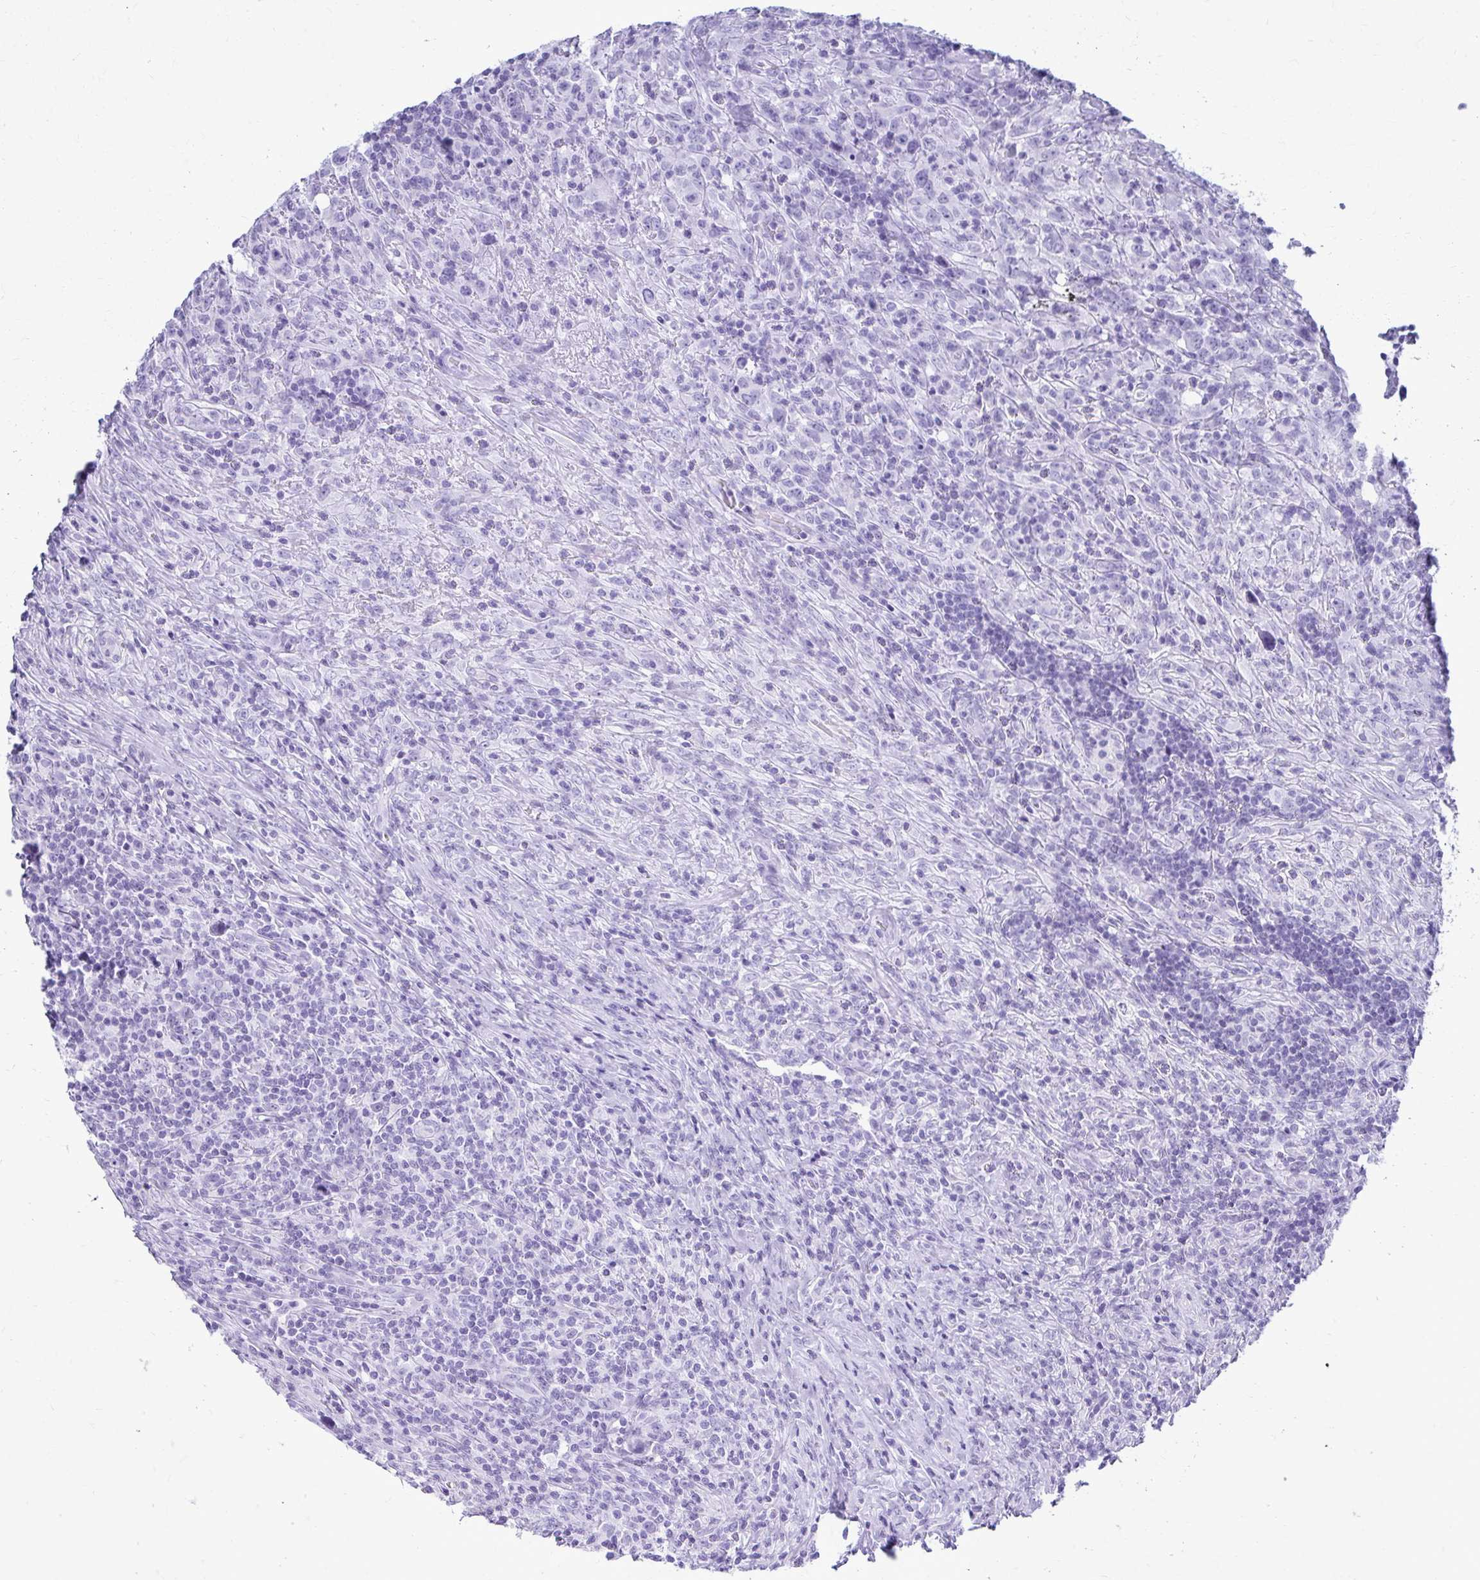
{"staining": {"intensity": "negative", "quantity": "none", "location": "none"}, "tissue": "lymphoma", "cell_type": "Tumor cells", "image_type": "cancer", "snomed": [{"axis": "morphology", "description": "Hodgkin's disease, NOS"}, {"axis": "topography", "description": "Lymph node"}], "caption": "Lymphoma stained for a protein using immunohistochemistry demonstrates no staining tumor cells.", "gene": "ATP4B", "patient": {"sex": "female", "age": 18}}